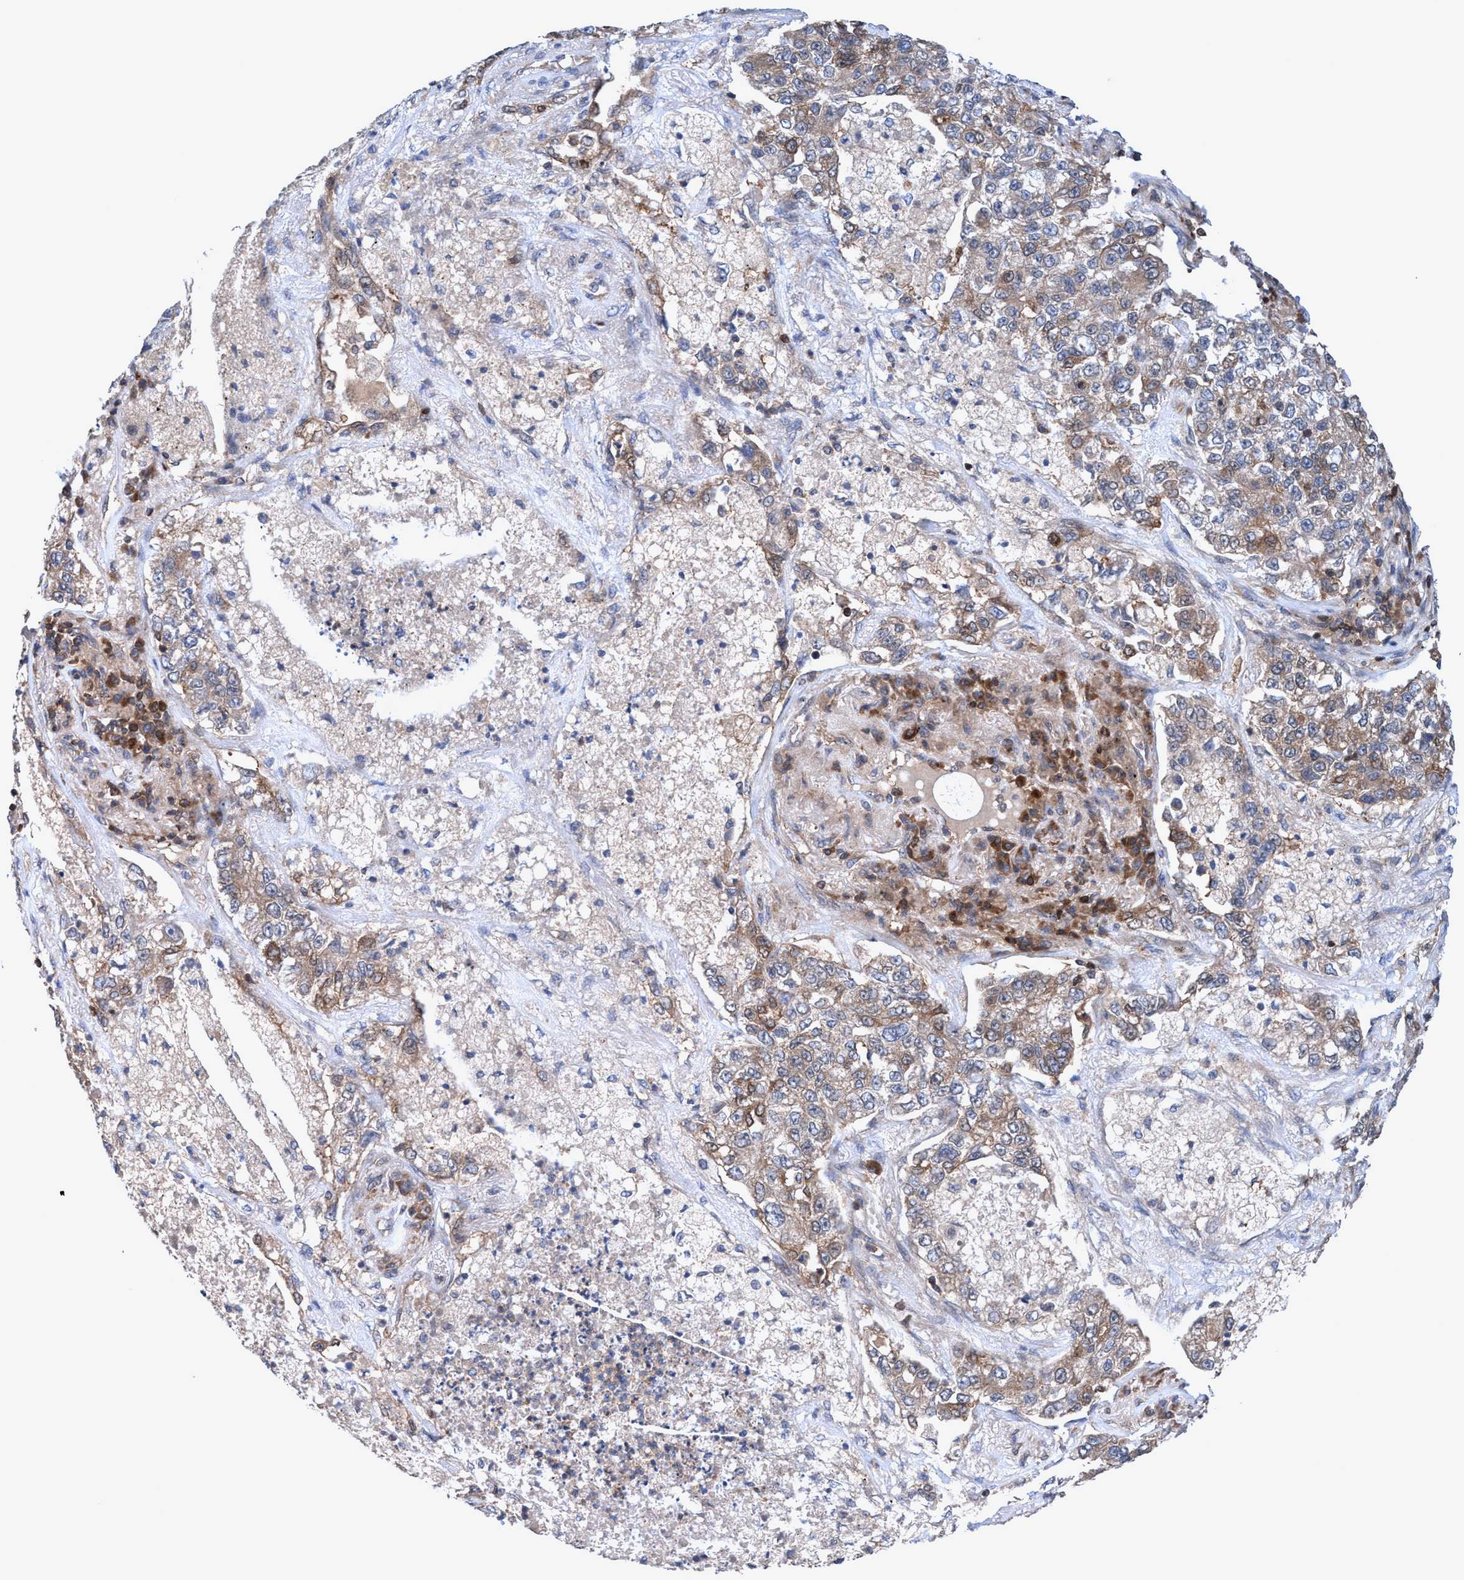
{"staining": {"intensity": "weak", "quantity": ">75%", "location": "cytoplasmic/membranous"}, "tissue": "lung cancer", "cell_type": "Tumor cells", "image_type": "cancer", "snomed": [{"axis": "morphology", "description": "Adenocarcinoma, NOS"}, {"axis": "topography", "description": "Lung"}], "caption": "An image of human lung adenocarcinoma stained for a protein displays weak cytoplasmic/membranous brown staining in tumor cells. (IHC, brightfield microscopy, high magnification).", "gene": "GLOD4", "patient": {"sex": "male", "age": 49}}